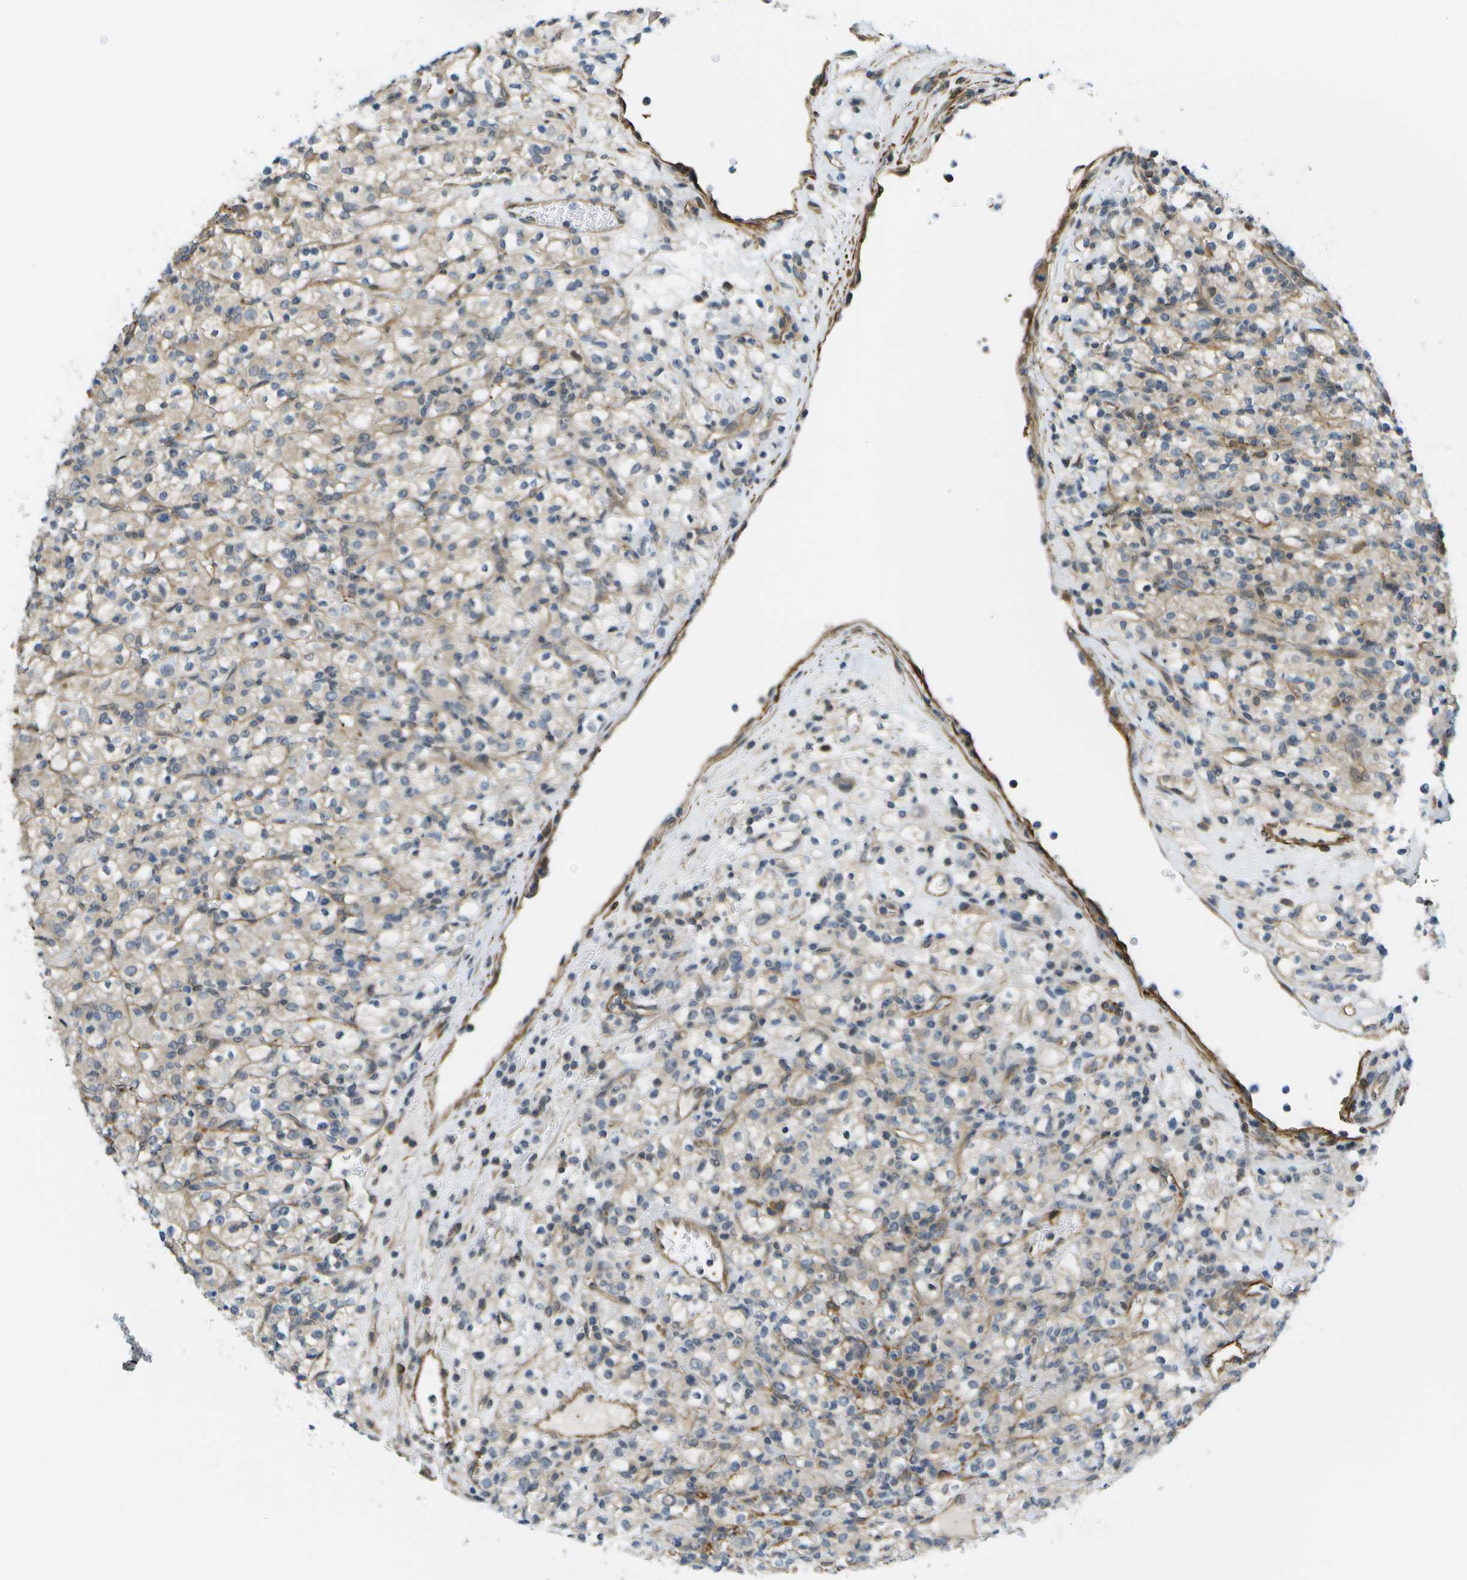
{"staining": {"intensity": "weak", "quantity": "<25%", "location": "cytoplasmic/membranous"}, "tissue": "renal cancer", "cell_type": "Tumor cells", "image_type": "cancer", "snomed": [{"axis": "morphology", "description": "Normal tissue, NOS"}, {"axis": "morphology", "description": "Adenocarcinoma, NOS"}, {"axis": "topography", "description": "Kidney"}], "caption": "Histopathology image shows no protein expression in tumor cells of renal cancer (adenocarcinoma) tissue.", "gene": "KIAA0040", "patient": {"sex": "female", "age": 72}}